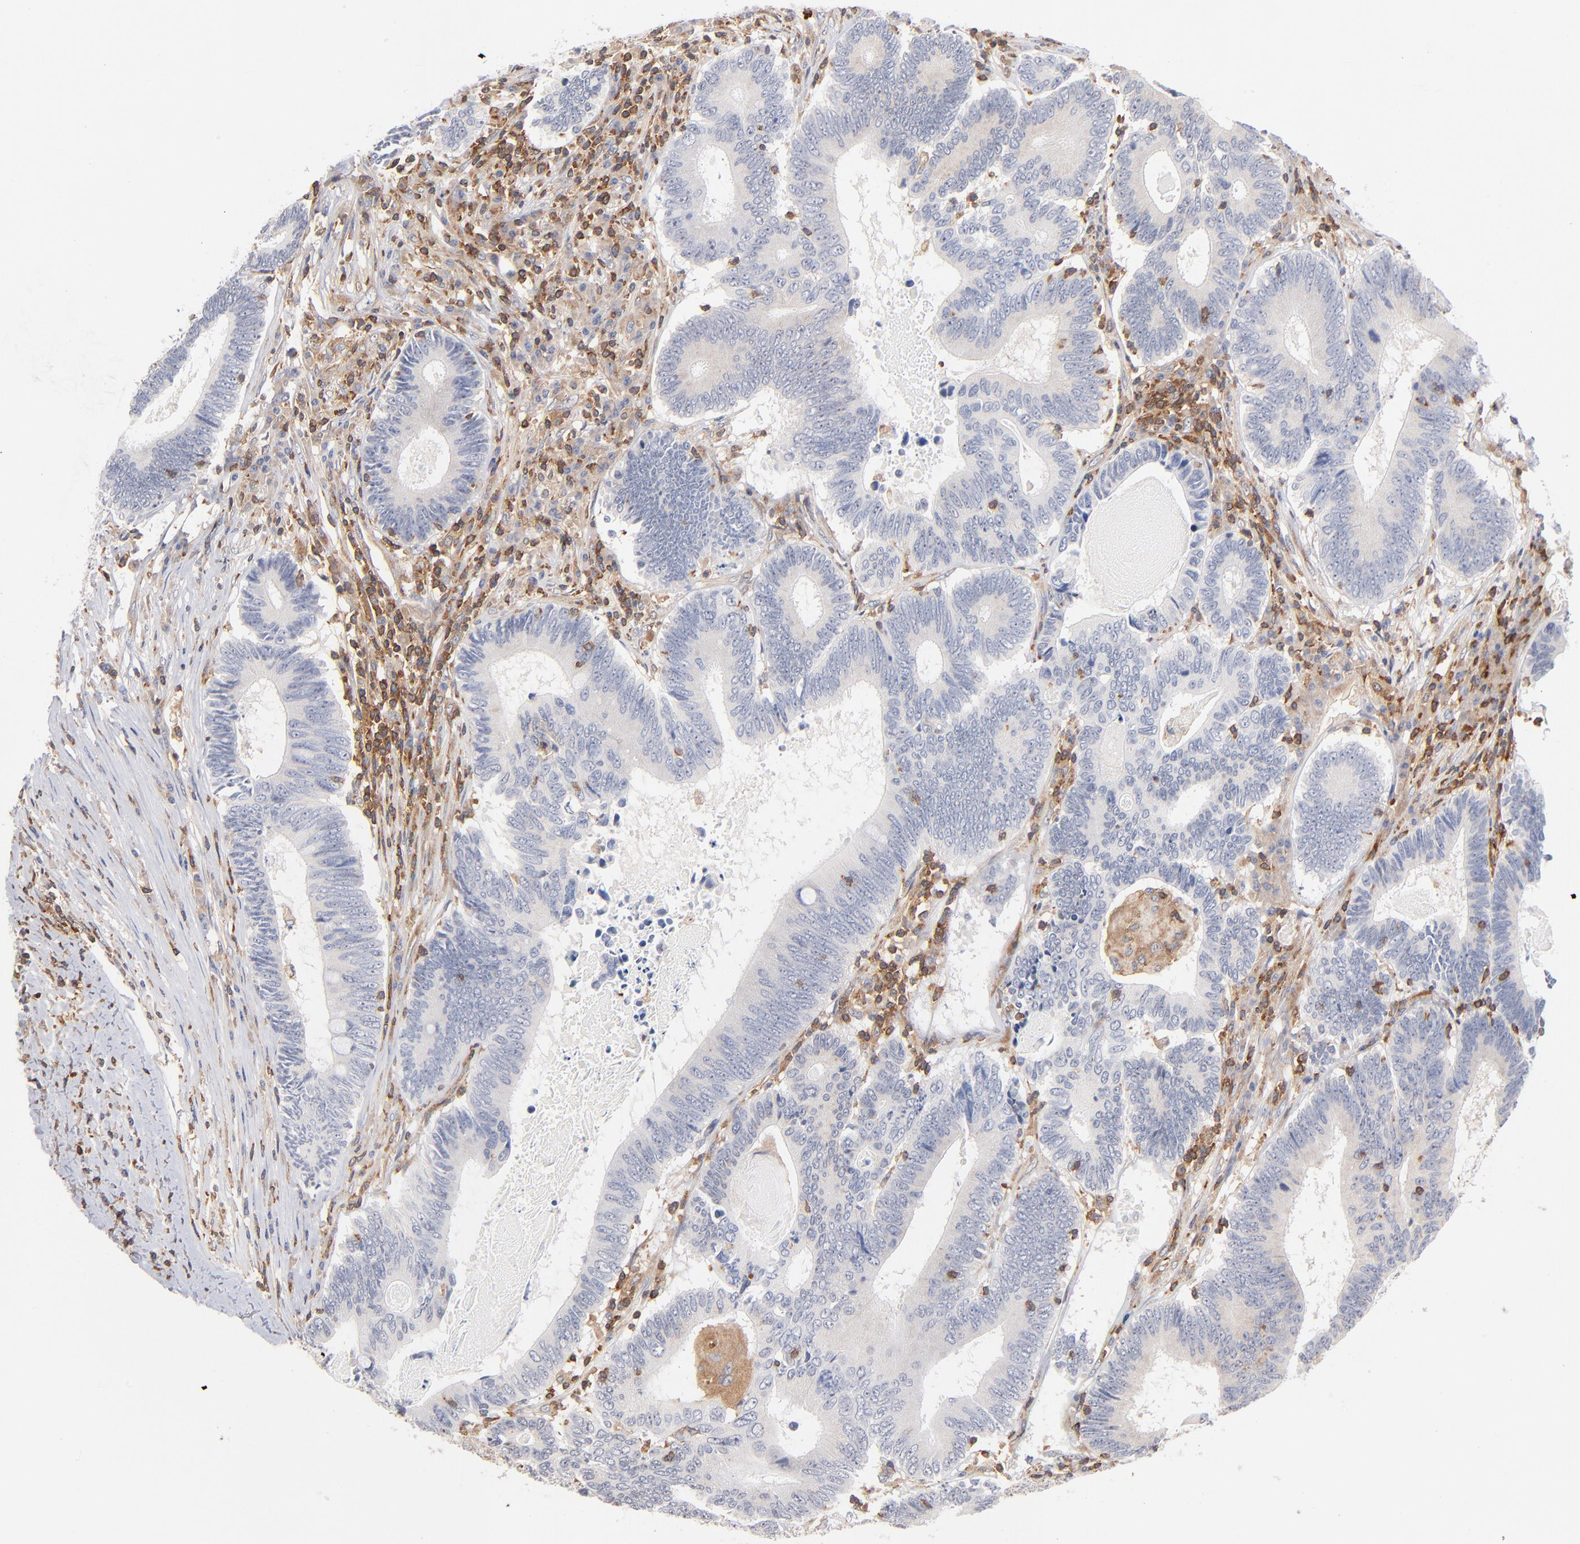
{"staining": {"intensity": "negative", "quantity": "none", "location": "none"}, "tissue": "colorectal cancer", "cell_type": "Tumor cells", "image_type": "cancer", "snomed": [{"axis": "morphology", "description": "Adenocarcinoma, NOS"}, {"axis": "topography", "description": "Colon"}], "caption": "Photomicrograph shows no protein expression in tumor cells of colorectal cancer tissue.", "gene": "WIPF1", "patient": {"sex": "female", "age": 78}}